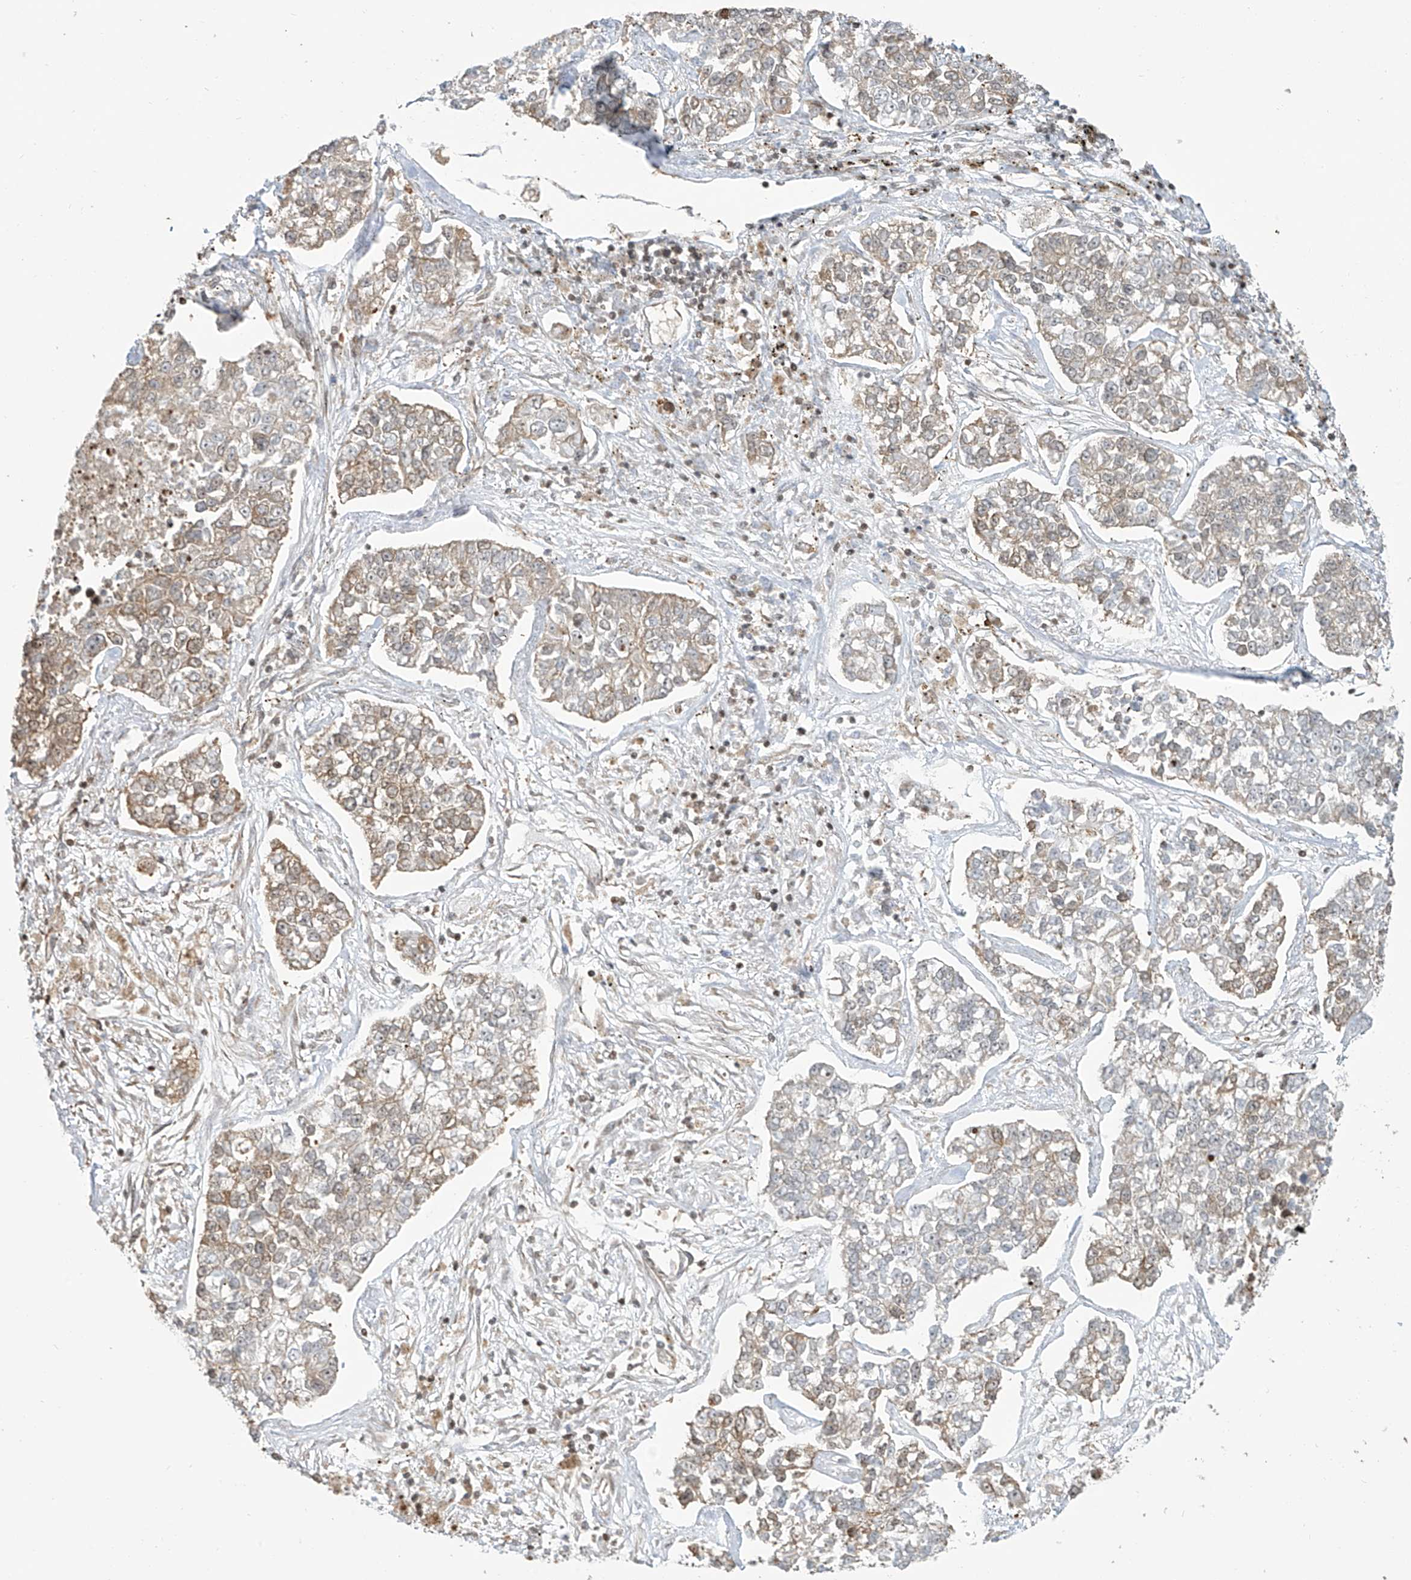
{"staining": {"intensity": "weak", "quantity": "25%-75%", "location": "cytoplasmic/membranous"}, "tissue": "lung cancer", "cell_type": "Tumor cells", "image_type": "cancer", "snomed": [{"axis": "morphology", "description": "Adenocarcinoma, NOS"}, {"axis": "topography", "description": "Lung"}], "caption": "Tumor cells reveal low levels of weak cytoplasmic/membranous positivity in about 25%-75% of cells in adenocarcinoma (lung). Immunohistochemistry stains the protein in brown and the nuclei are stained blue.", "gene": "VMP1", "patient": {"sex": "male", "age": 49}}